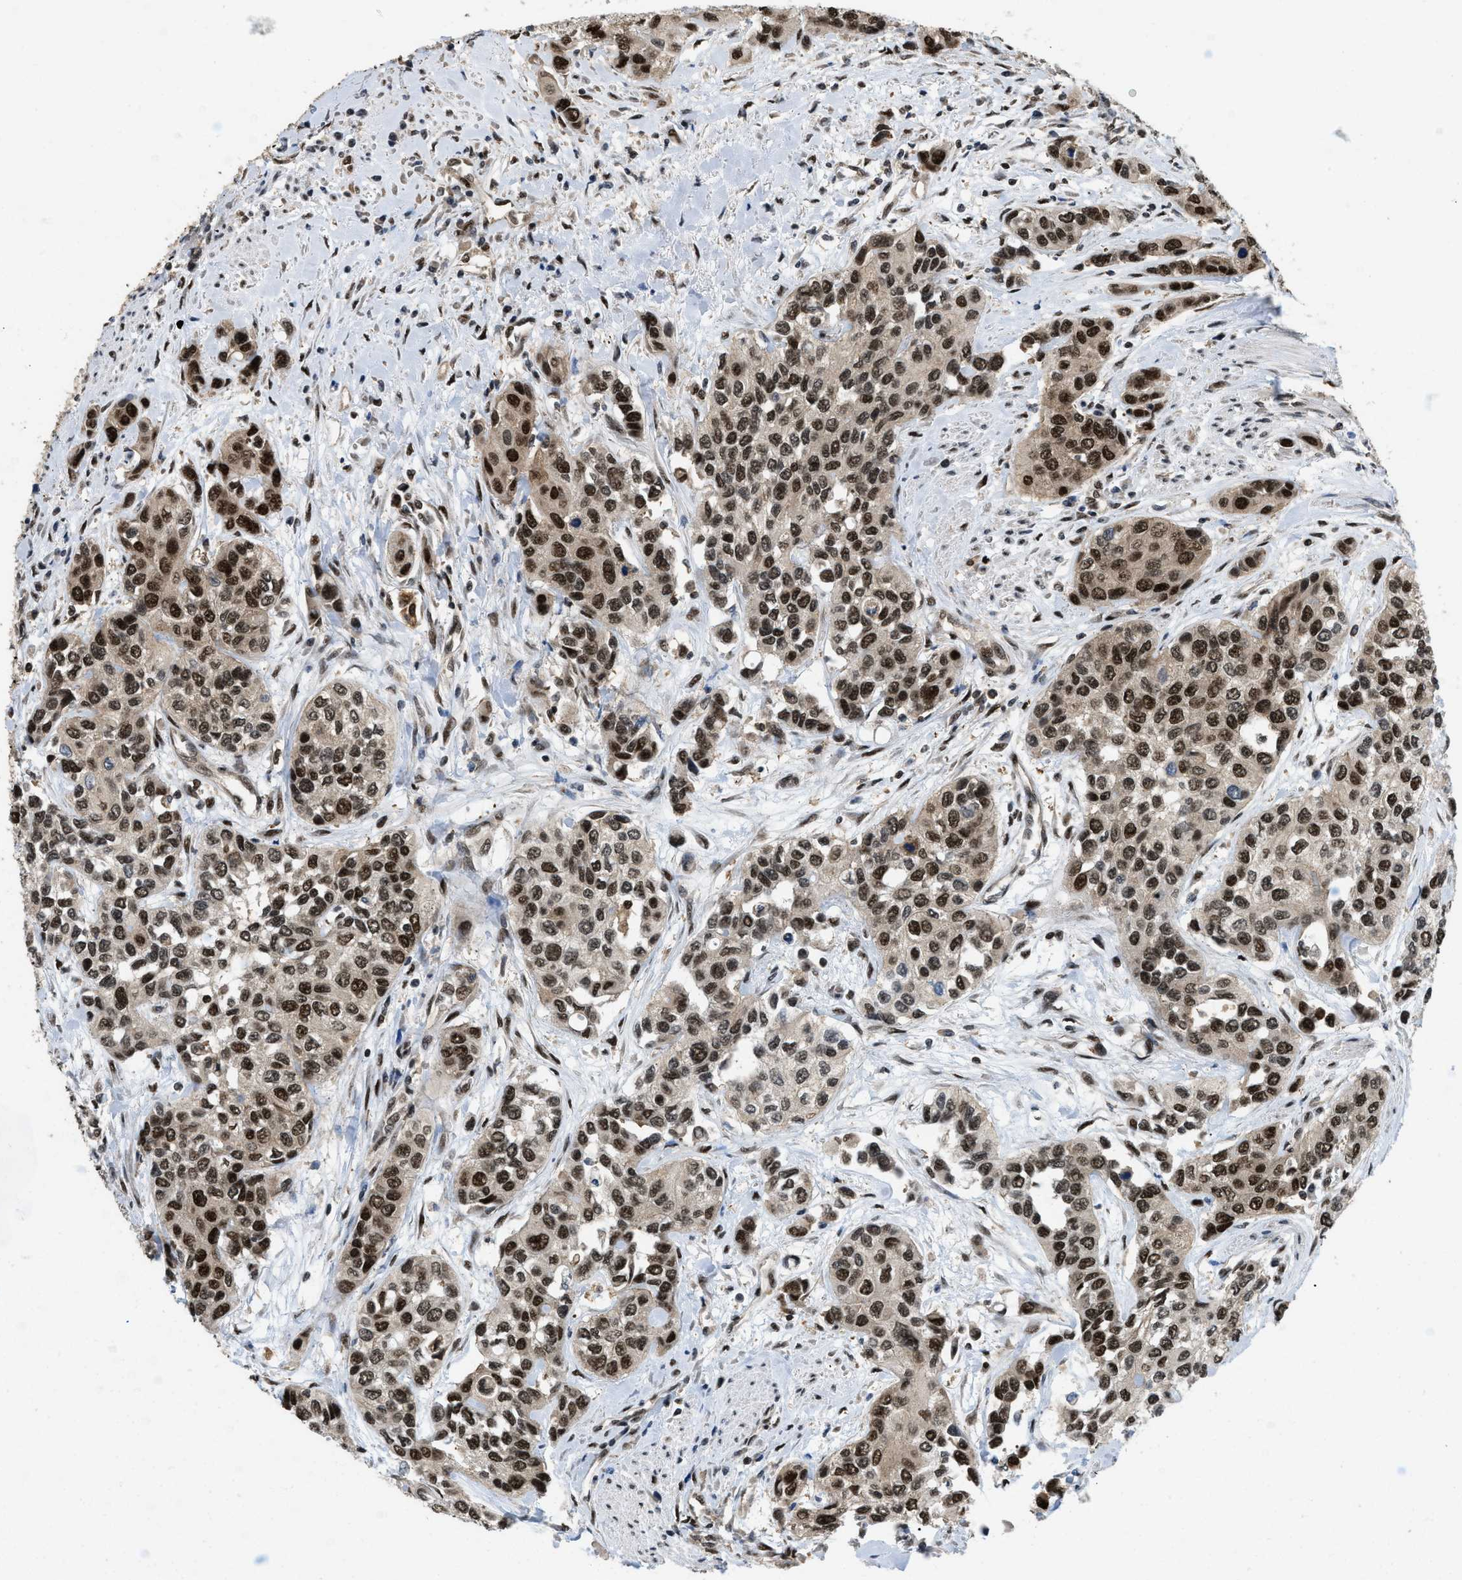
{"staining": {"intensity": "strong", "quantity": ">75%", "location": "cytoplasmic/membranous,nuclear"}, "tissue": "urothelial cancer", "cell_type": "Tumor cells", "image_type": "cancer", "snomed": [{"axis": "morphology", "description": "Urothelial carcinoma, High grade"}, {"axis": "topography", "description": "Urinary bladder"}], "caption": "Immunohistochemistry micrograph of human urothelial cancer stained for a protein (brown), which exhibits high levels of strong cytoplasmic/membranous and nuclear positivity in about >75% of tumor cells.", "gene": "ATF7IP", "patient": {"sex": "female", "age": 56}}